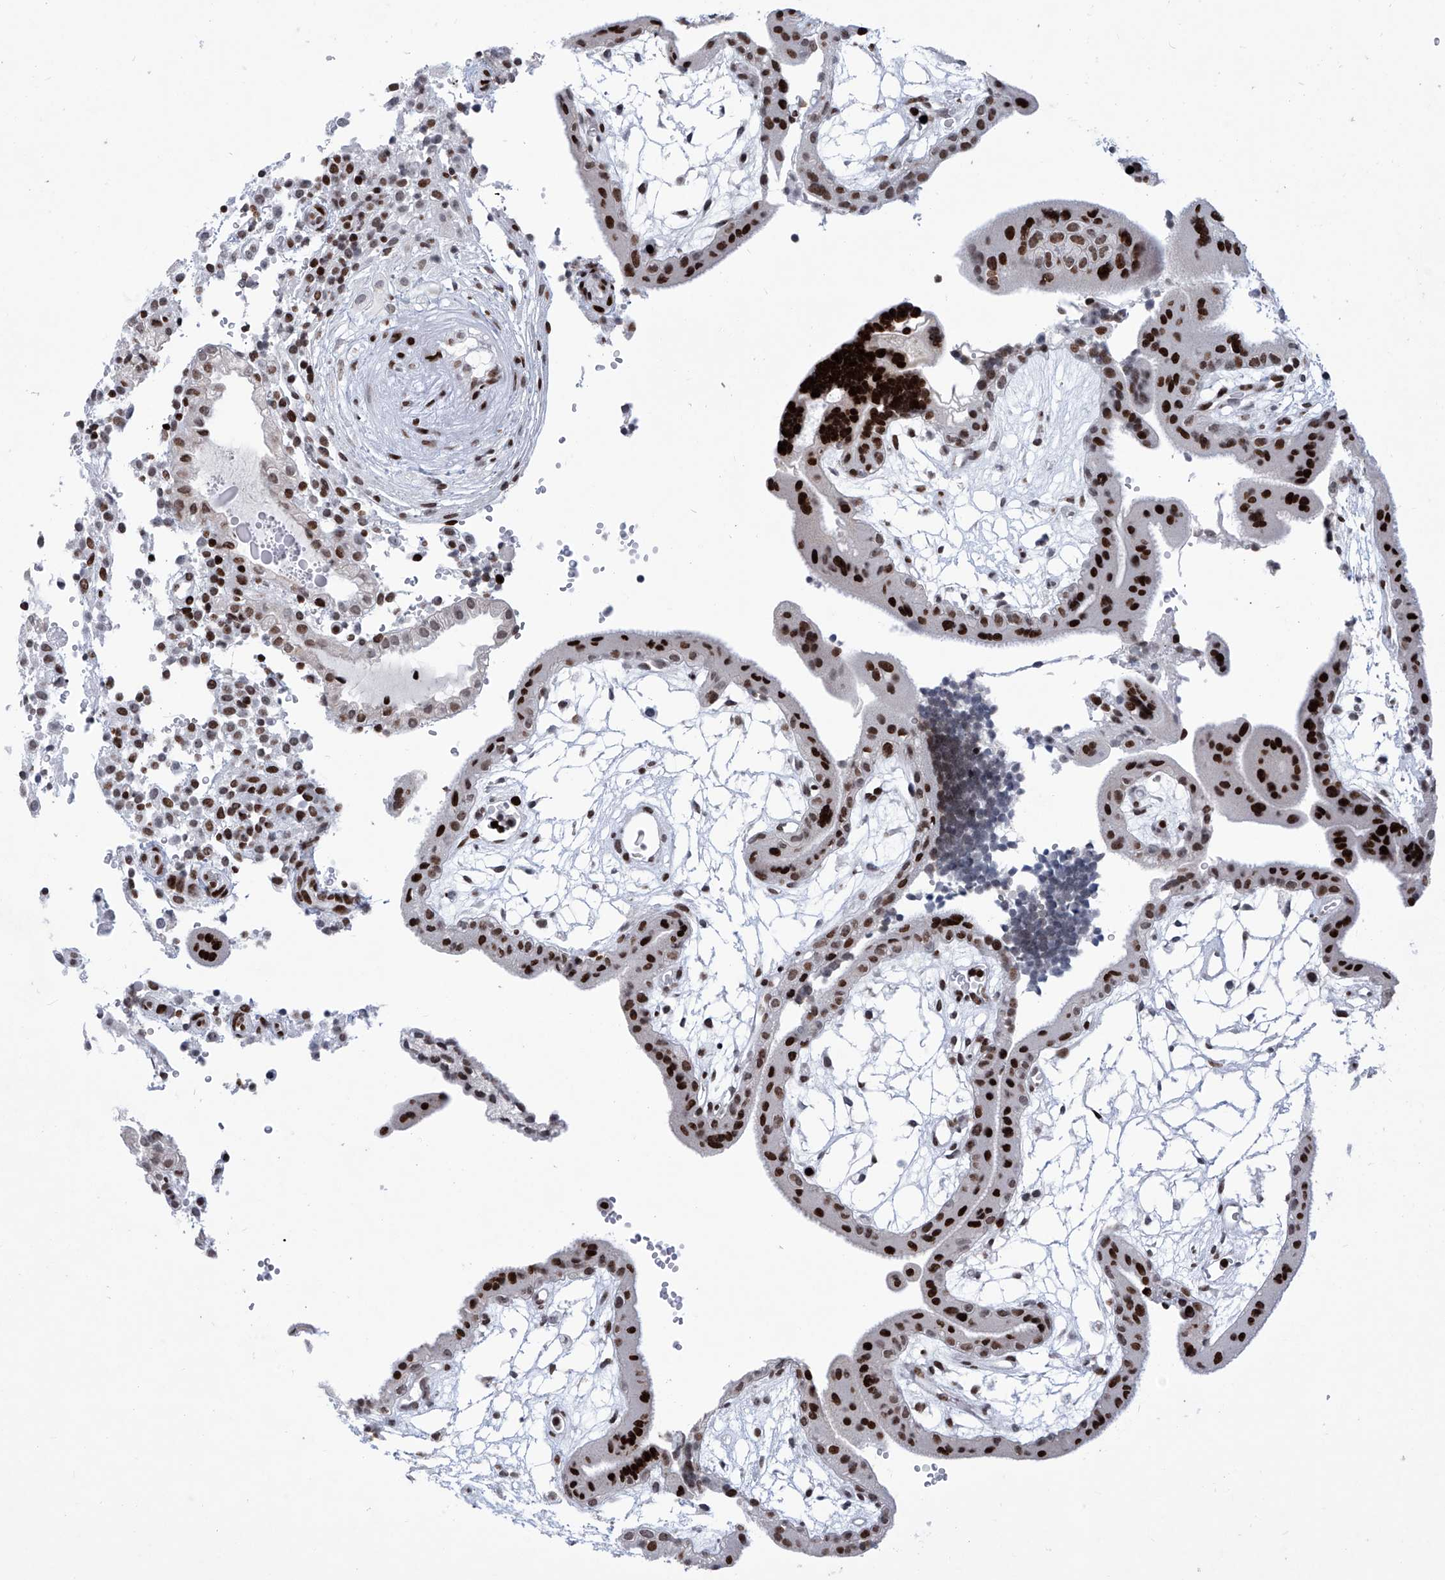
{"staining": {"intensity": "strong", "quantity": ">75%", "location": "nuclear"}, "tissue": "placenta", "cell_type": "Trophoblastic cells", "image_type": "normal", "snomed": [{"axis": "morphology", "description": "Normal tissue, NOS"}, {"axis": "topography", "description": "Placenta"}], "caption": "Human placenta stained for a protein (brown) displays strong nuclear positive positivity in about >75% of trophoblastic cells.", "gene": "HEY2", "patient": {"sex": "female", "age": 18}}